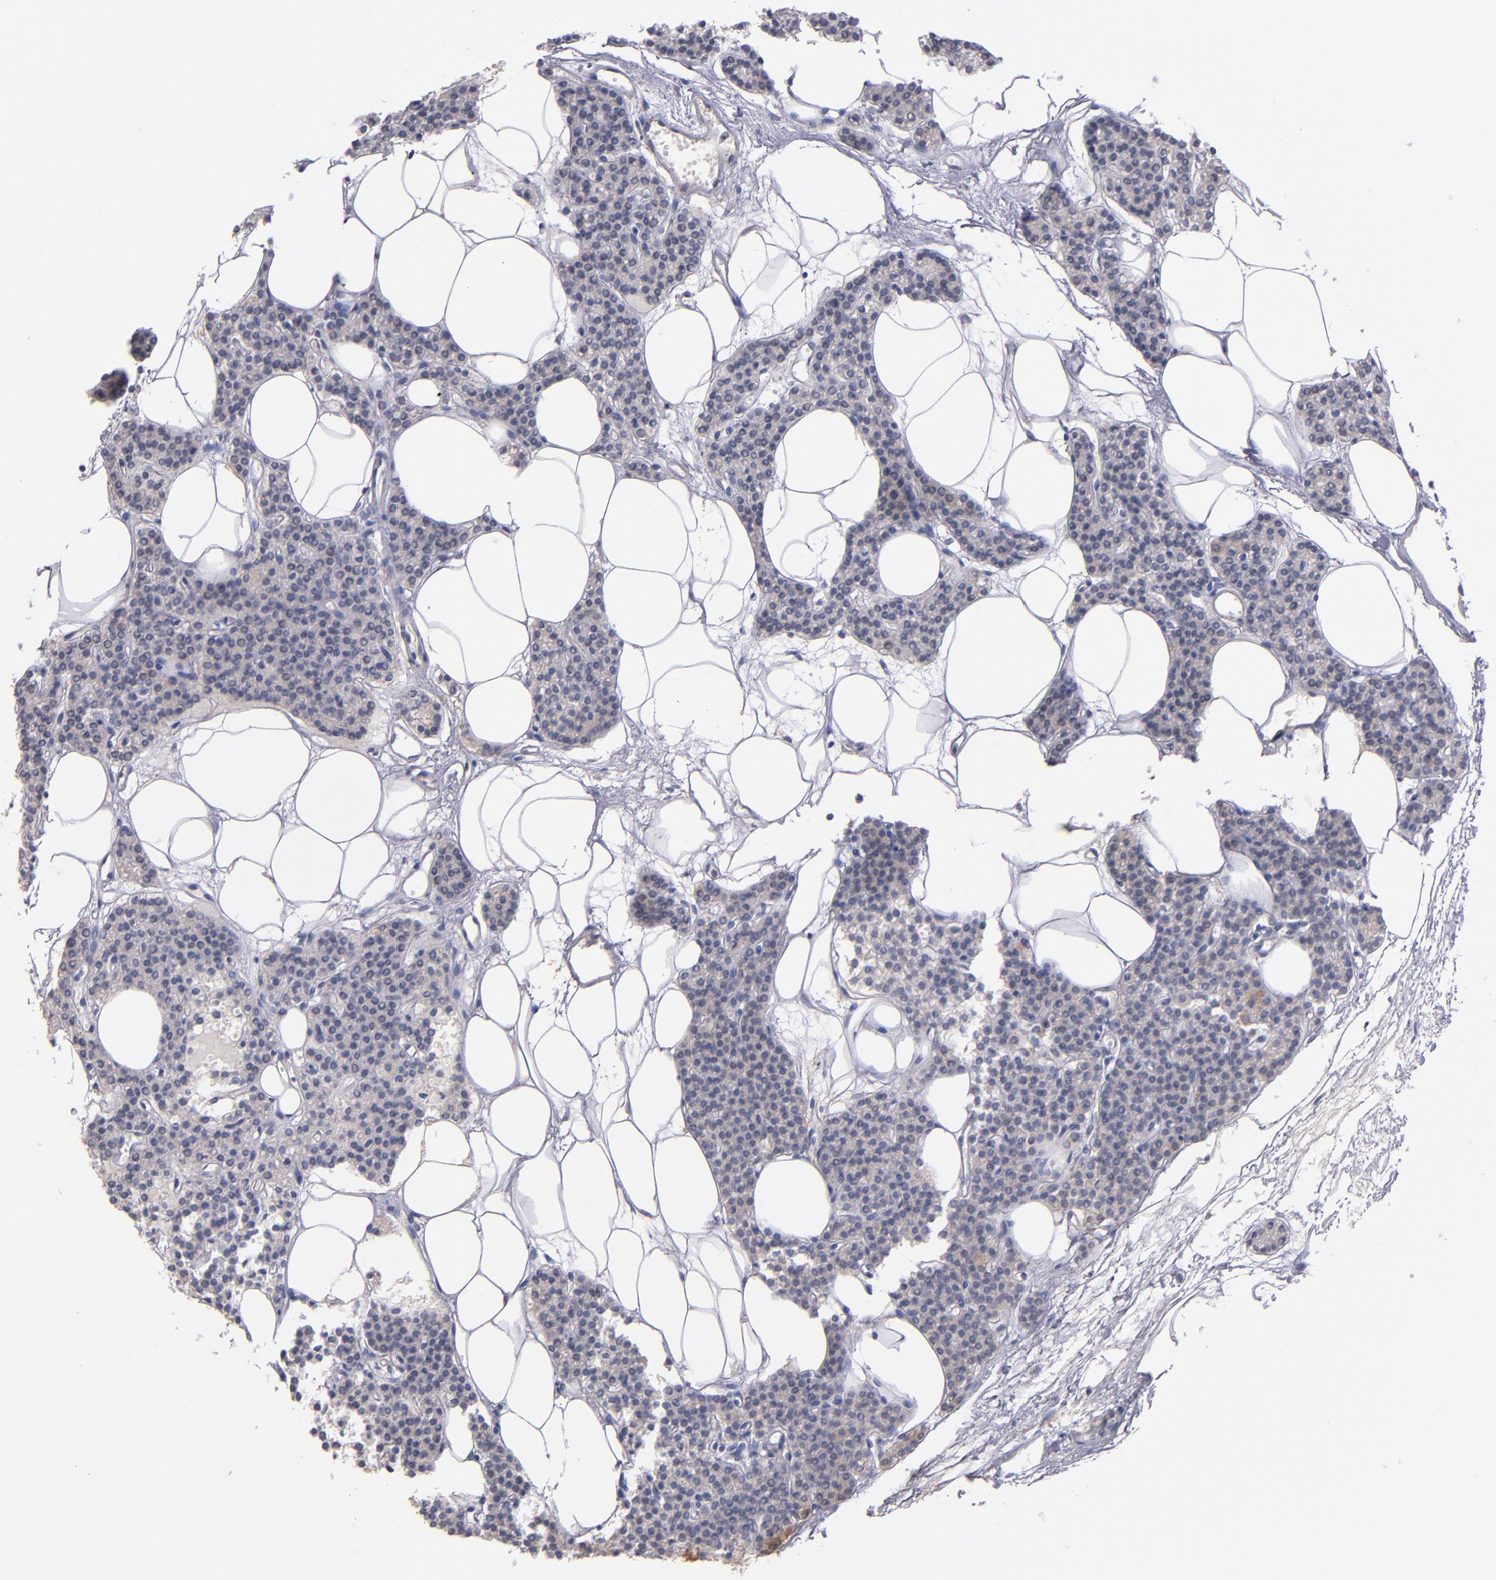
{"staining": {"intensity": "moderate", "quantity": ">75%", "location": "cytoplasmic/membranous"}, "tissue": "parathyroid gland", "cell_type": "Glandular cells", "image_type": "normal", "snomed": [{"axis": "morphology", "description": "Normal tissue, NOS"}, {"axis": "topography", "description": "Parathyroid gland"}], "caption": "Unremarkable parathyroid gland reveals moderate cytoplasmic/membranous expression in approximately >75% of glandular cells The protein of interest is stained brown, and the nuclei are stained in blue (DAB IHC with brightfield microscopy, high magnification)..", "gene": "CNTNAP2", "patient": {"sex": "male", "age": 24}}